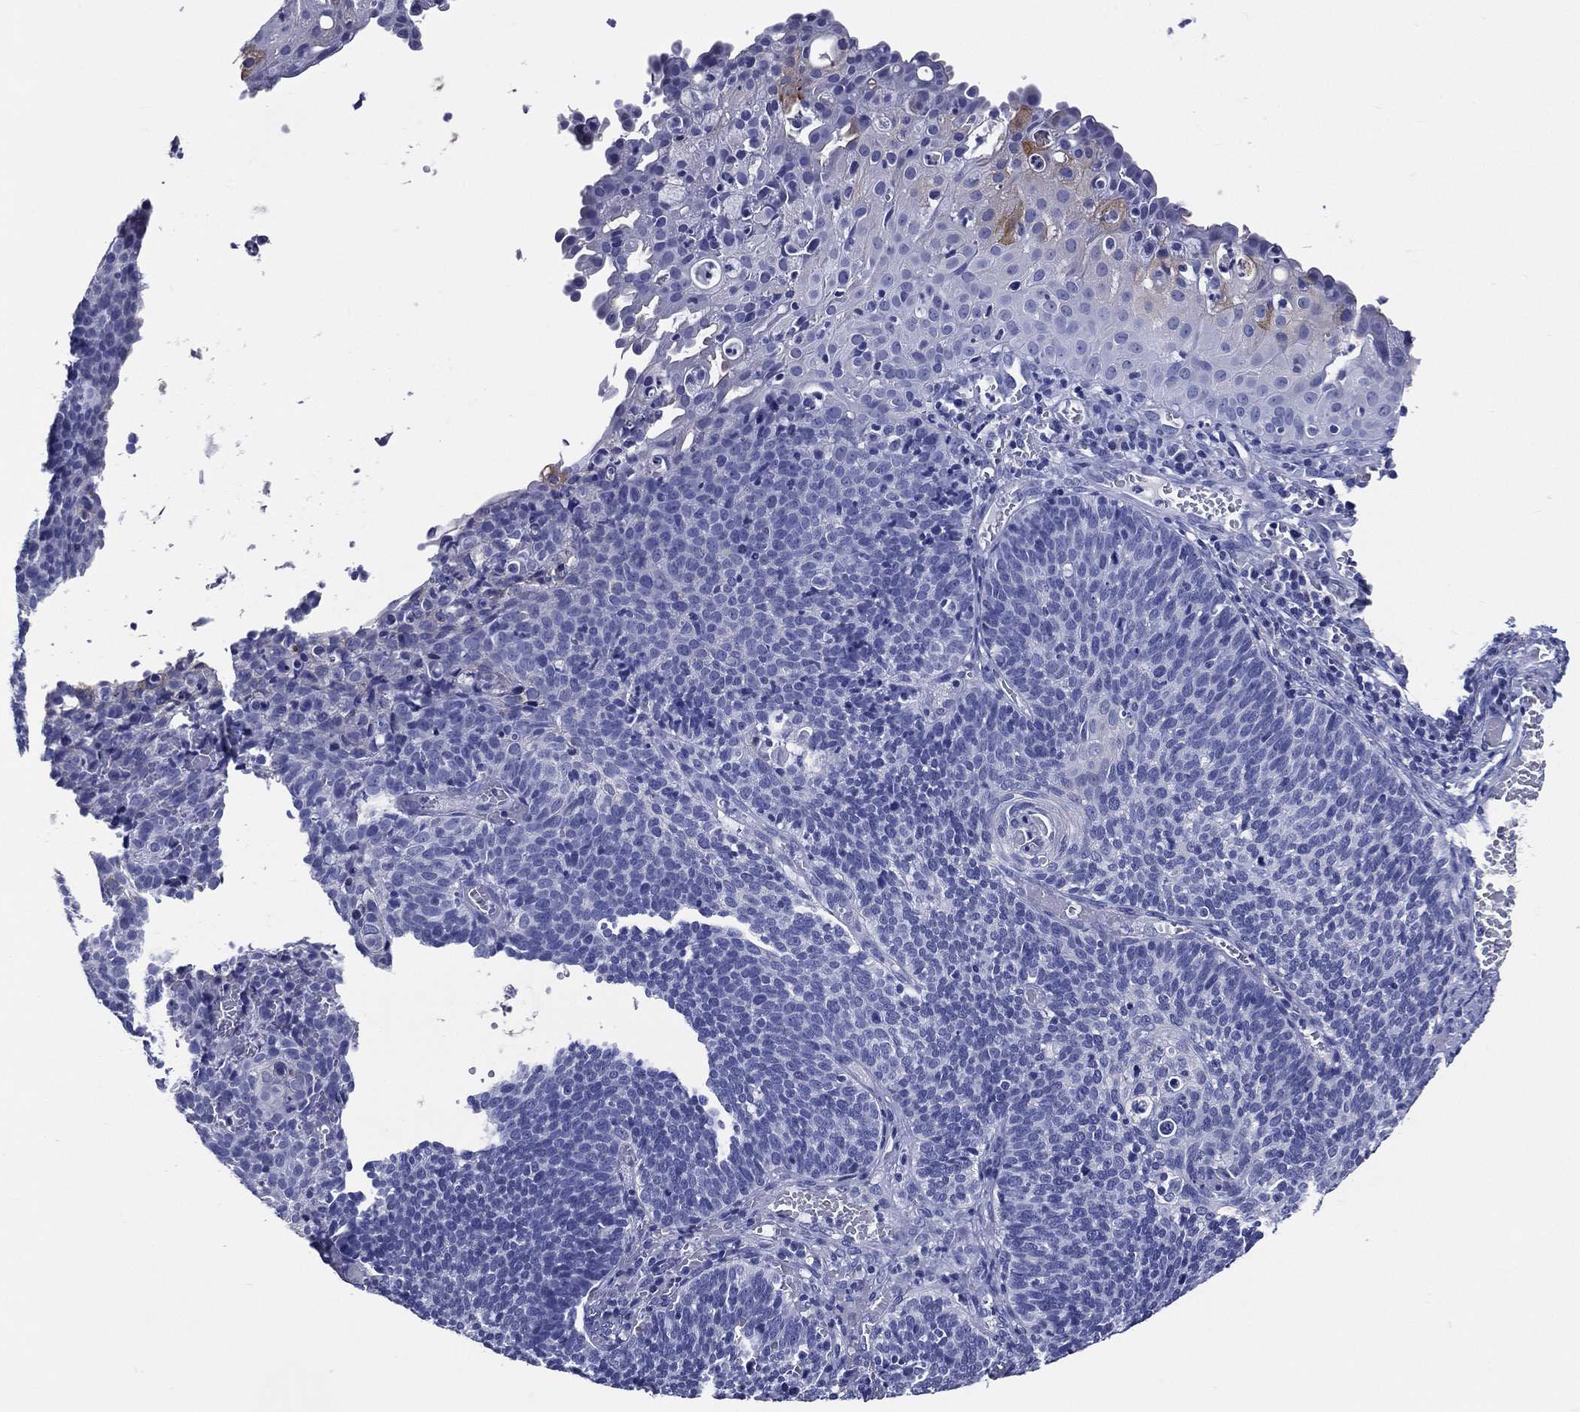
{"staining": {"intensity": "negative", "quantity": "none", "location": "none"}, "tissue": "cervical cancer", "cell_type": "Tumor cells", "image_type": "cancer", "snomed": [{"axis": "morphology", "description": "Normal tissue, NOS"}, {"axis": "morphology", "description": "Squamous cell carcinoma, NOS"}, {"axis": "topography", "description": "Cervix"}], "caption": "Cervical squamous cell carcinoma stained for a protein using immunohistochemistry (IHC) displays no positivity tumor cells.", "gene": "ACE2", "patient": {"sex": "female", "age": 39}}